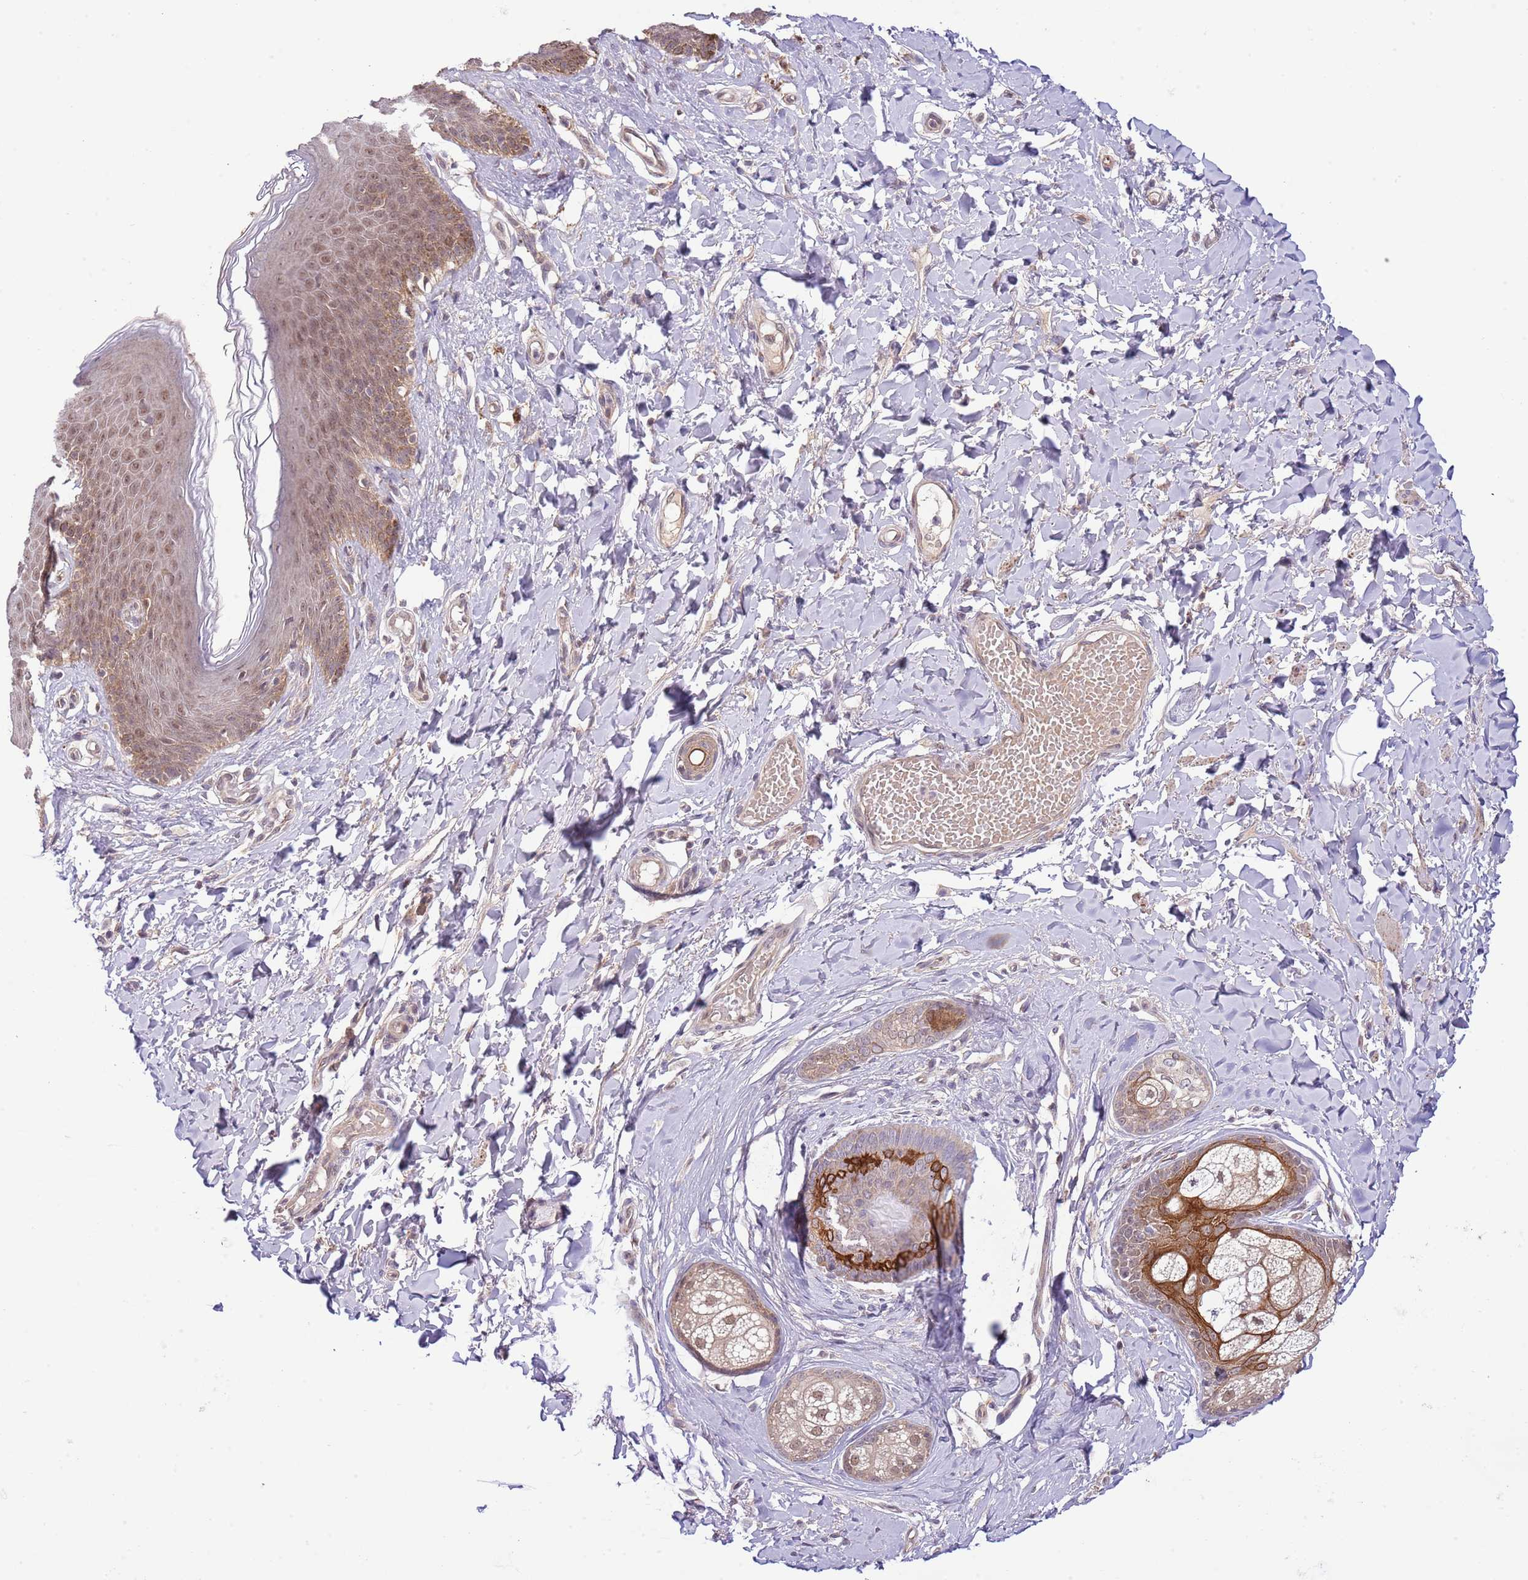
{"staining": {"intensity": "moderate", "quantity": ">75%", "location": "cytoplasmic/membranous,nuclear"}, "tissue": "skin", "cell_type": "Epidermal cells", "image_type": "normal", "snomed": [{"axis": "morphology", "description": "Normal tissue, NOS"}, {"axis": "topography", "description": "Vulva"}], "caption": "IHC histopathology image of benign skin: skin stained using IHC demonstrates medium levels of moderate protein expression localized specifically in the cytoplasmic/membranous,nuclear of epidermal cells, appearing as a cytoplasmic/membranous,nuclear brown color.", "gene": "CHD1", "patient": {"sex": "female", "age": 66}}